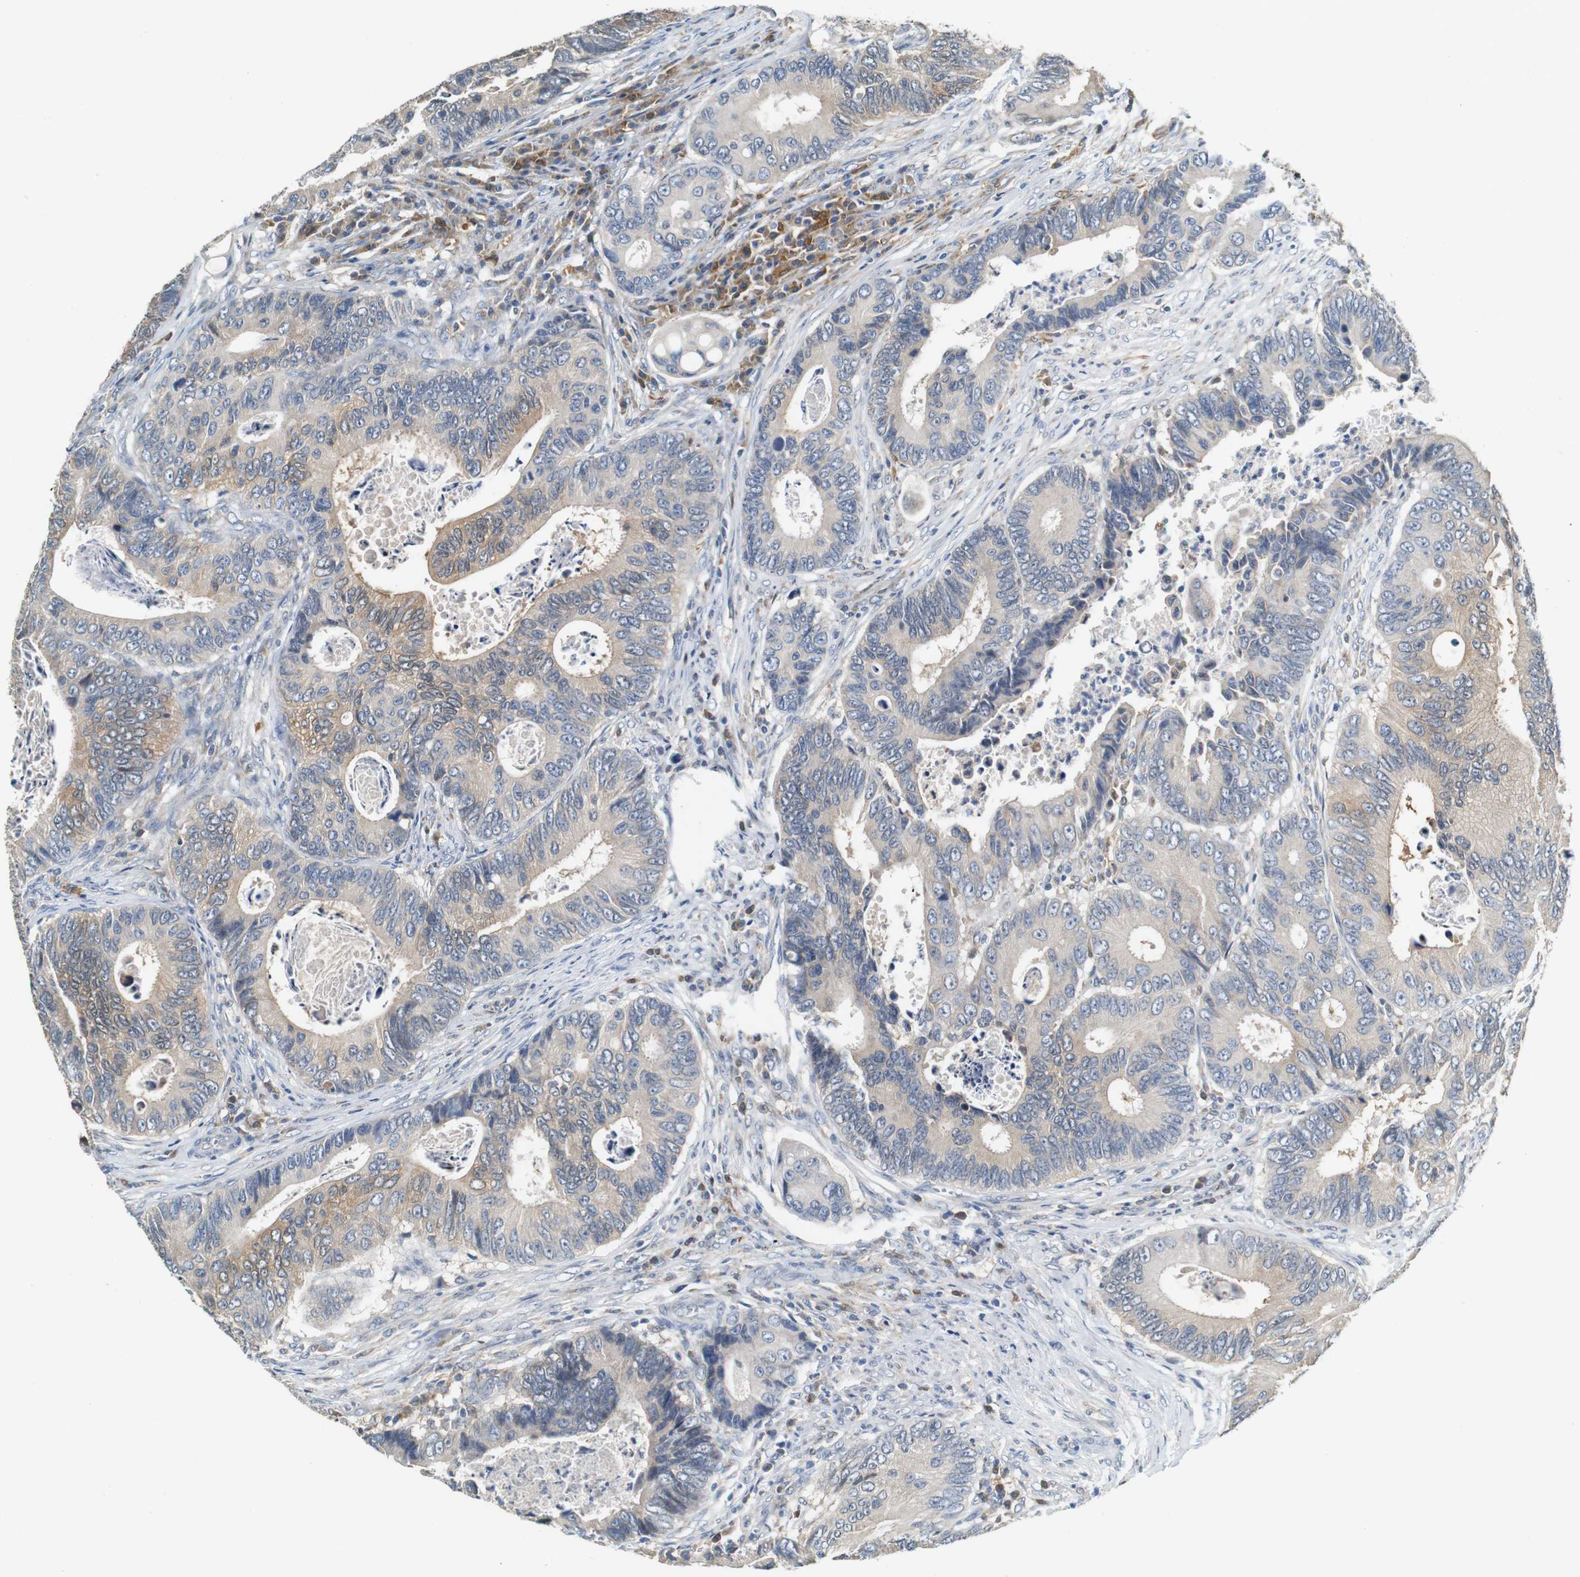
{"staining": {"intensity": "weak", "quantity": "25%-75%", "location": "cytoplasmic/membranous"}, "tissue": "colorectal cancer", "cell_type": "Tumor cells", "image_type": "cancer", "snomed": [{"axis": "morphology", "description": "Inflammation, NOS"}, {"axis": "morphology", "description": "Adenocarcinoma, NOS"}, {"axis": "topography", "description": "Colon"}], "caption": "High-power microscopy captured an IHC histopathology image of colorectal cancer (adenocarcinoma), revealing weak cytoplasmic/membranous expression in about 25%-75% of tumor cells.", "gene": "NEBL", "patient": {"sex": "male", "age": 72}}